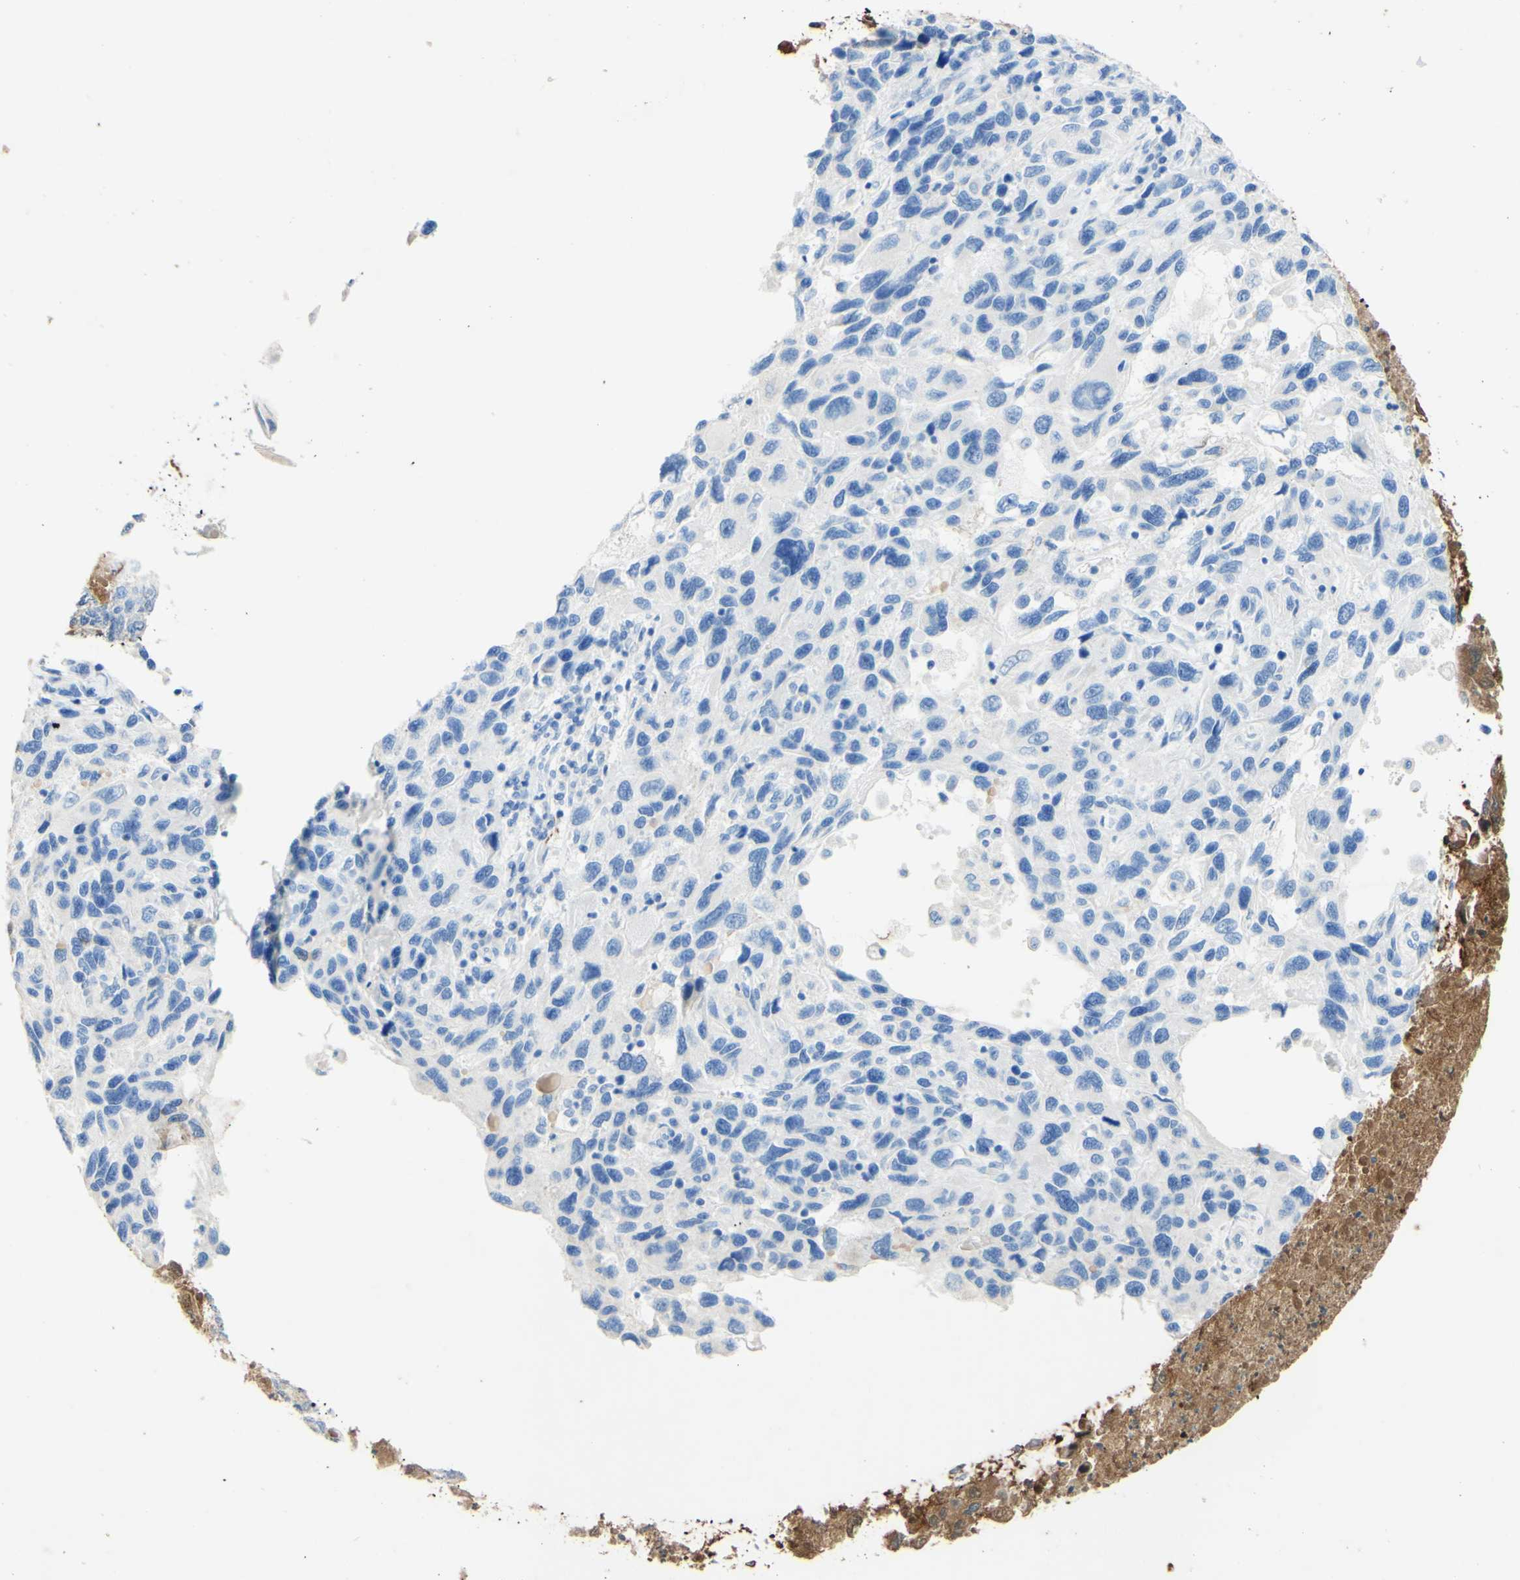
{"staining": {"intensity": "negative", "quantity": "none", "location": "none"}, "tissue": "melanoma", "cell_type": "Tumor cells", "image_type": "cancer", "snomed": [{"axis": "morphology", "description": "Malignant melanoma, NOS"}, {"axis": "topography", "description": "Skin"}], "caption": "DAB immunohistochemical staining of malignant melanoma demonstrates no significant staining in tumor cells. The staining was performed using DAB to visualize the protein expression in brown, while the nuclei were stained in blue with hematoxylin (Magnification: 20x).", "gene": "PIGR", "patient": {"sex": "male", "age": 53}}